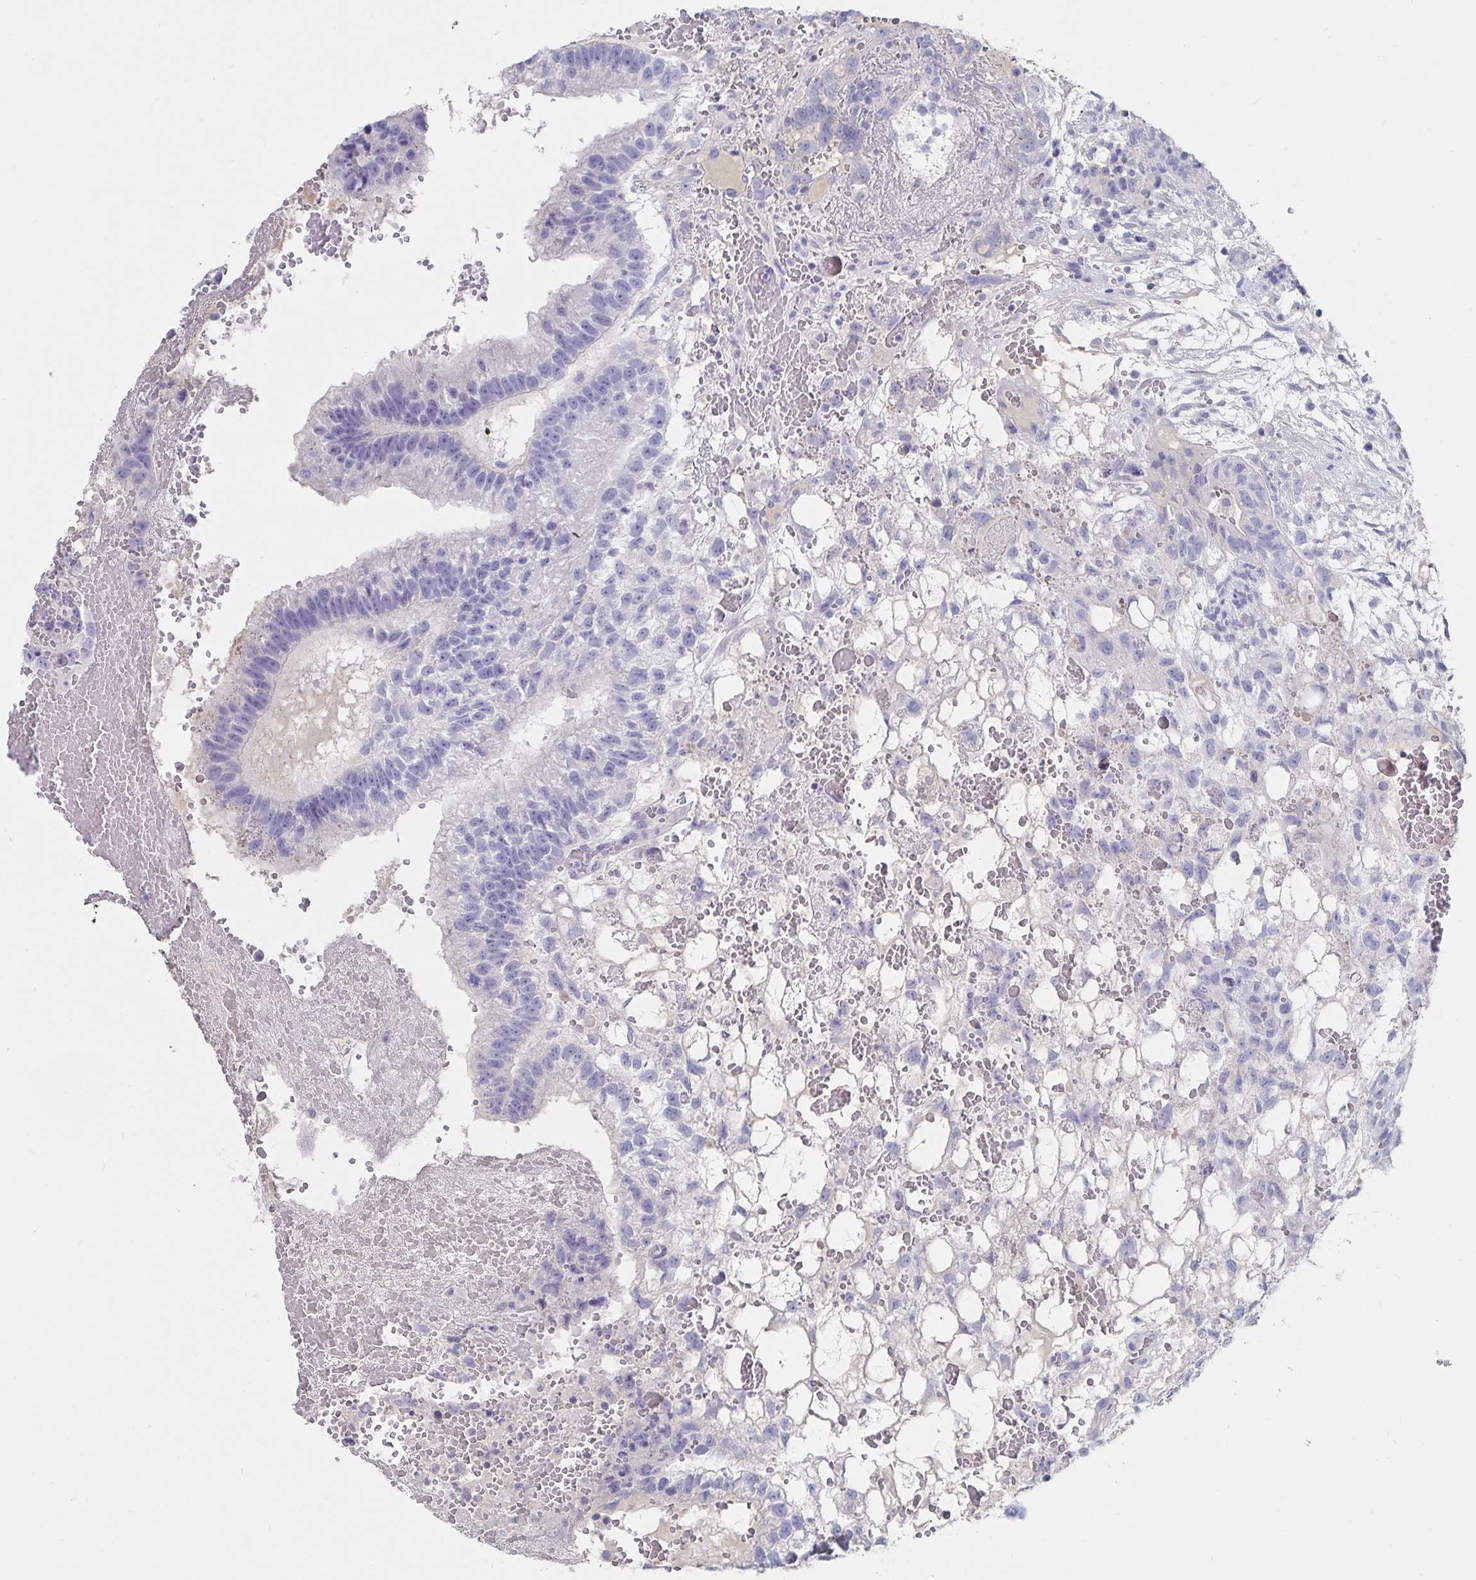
{"staining": {"intensity": "negative", "quantity": "none", "location": "none"}, "tissue": "testis cancer", "cell_type": "Tumor cells", "image_type": "cancer", "snomed": [{"axis": "morphology", "description": "Normal tissue, NOS"}, {"axis": "morphology", "description": "Carcinoma, Embryonal, NOS"}, {"axis": "topography", "description": "Testis"}], "caption": "There is no significant staining in tumor cells of testis cancer (embryonal carcinoma).", "gene": "CFAP69", "patient": {"sex": "male", "age": 32}}